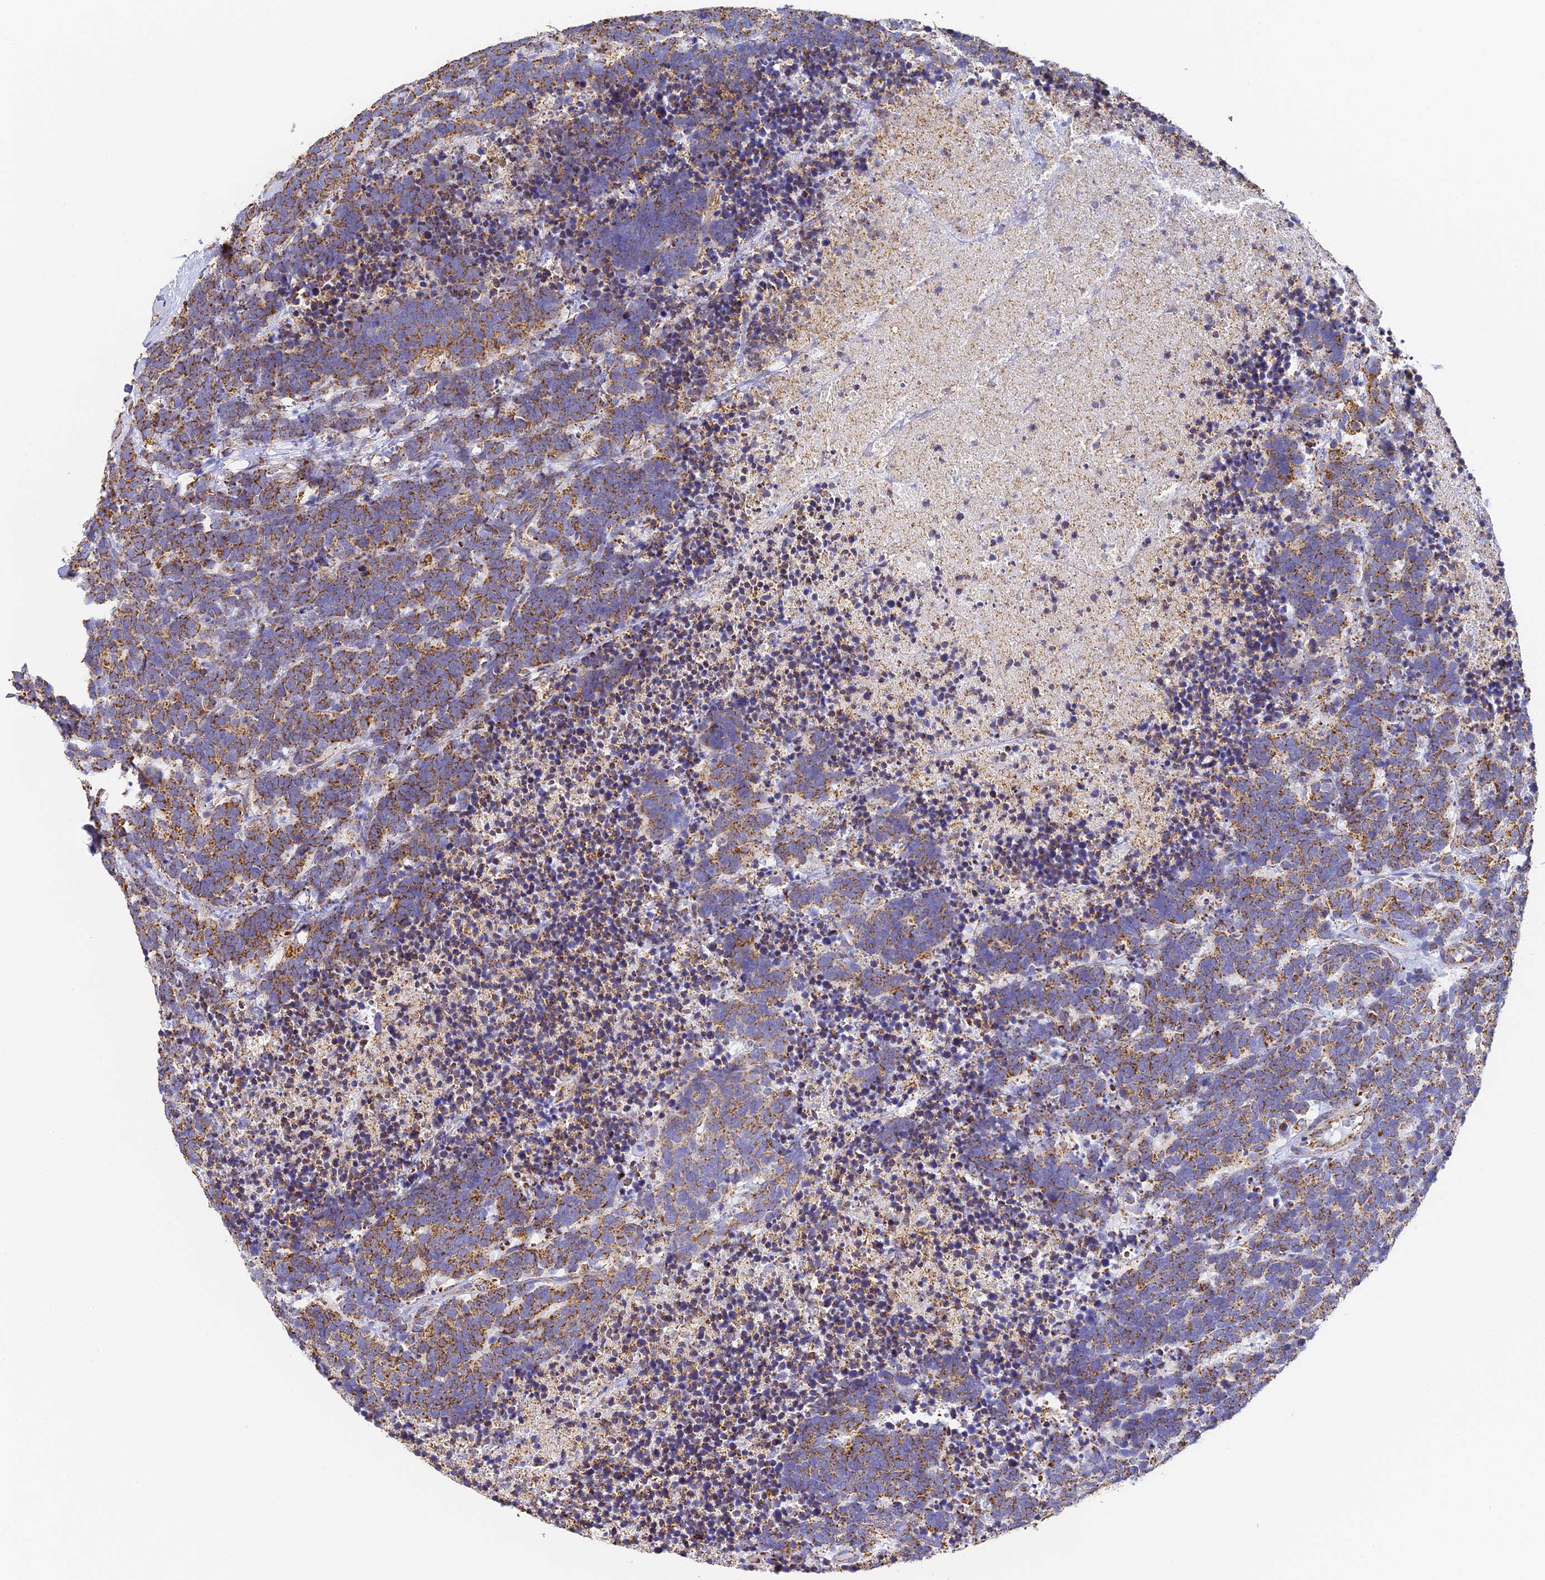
{"staining": {"intensity": "strong", "quantity": ">75%", "location": "cytoplasmic/membranous"}, "tissue": "carcinoid", "cell_type": "Tumor cells", "image_type": "cancer", "snomed": [{"axis": "morphology", "description": "Carcinoma, NOS"}, {"axis": "morphology", "description": "Carcinoid, malignant, NOS"}, {"axis": "topography", "description": "Urinary bladder"}], "caption": "Protein expression analysis of carcinoid shows strong cytoplasmic/membranous expression in approximately >75% of tumor cells. (DAB (3,3'-diaminobenzidine) = brown stain, brightfield microscopy at high magnification).", "gene": "COX6C", "patient": {"sex": "male", "age": 57}}